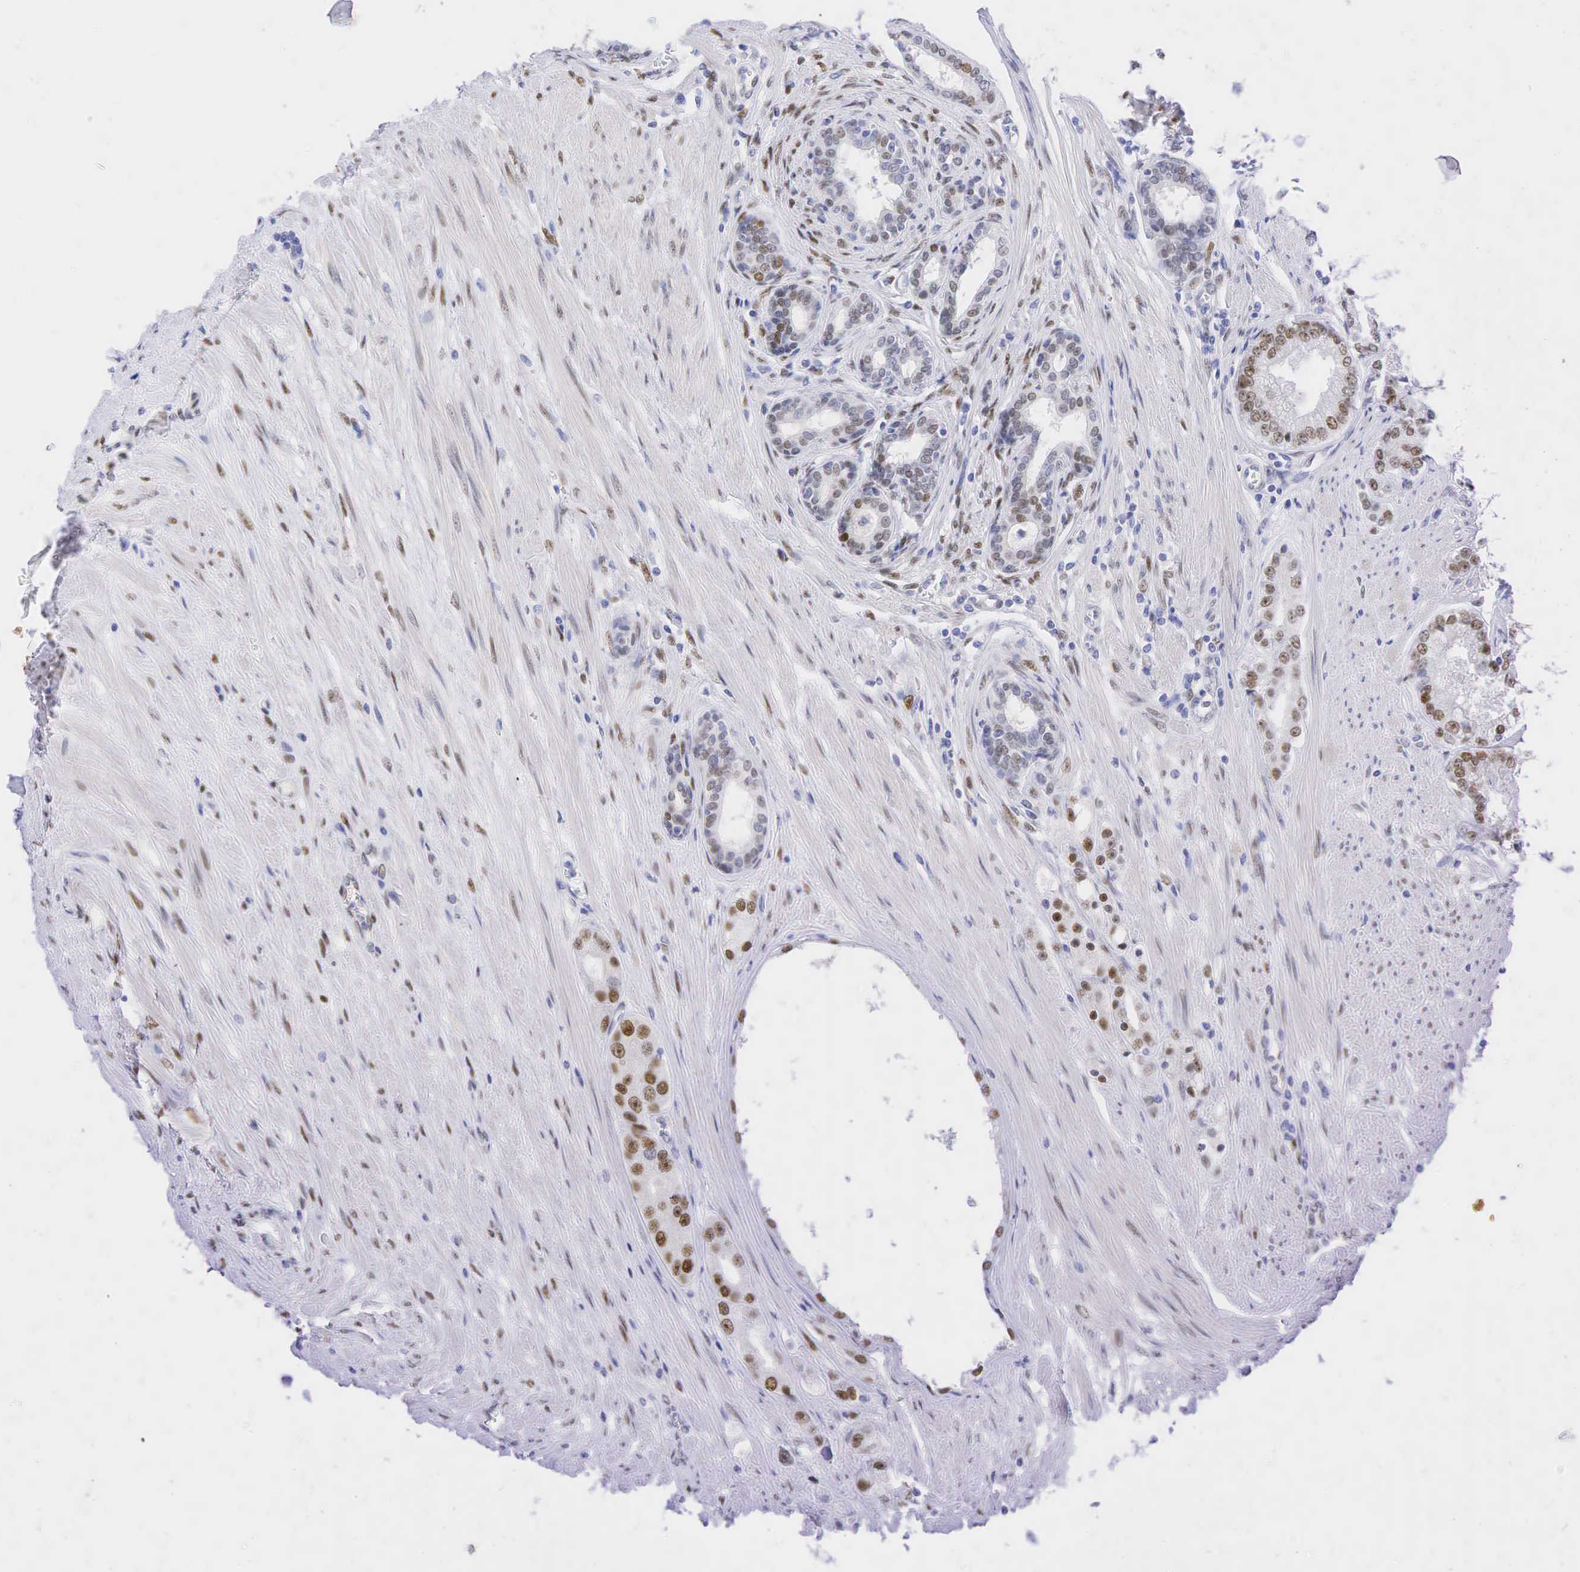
{"staining": {"intensity": "moderate", "quantity": "25%-75%", "location": "nuclear"}, "tissue": "prostate cancer", "cell_type": "Tumor cells", "image_type": "cancer", "snomed": [{"axis": "morphology", "description": "Adenocarcinoma, Medium grade"}, {"axis": "topography", "description": "Prostate"}], "caption": "A brown stain shows moderate nuclear positivity of a protein in human adenocarcinoma (medium-grade) (prostate) tumor cells.", "gene": "AR", "patient": {"sex": "male", "age": 72}}